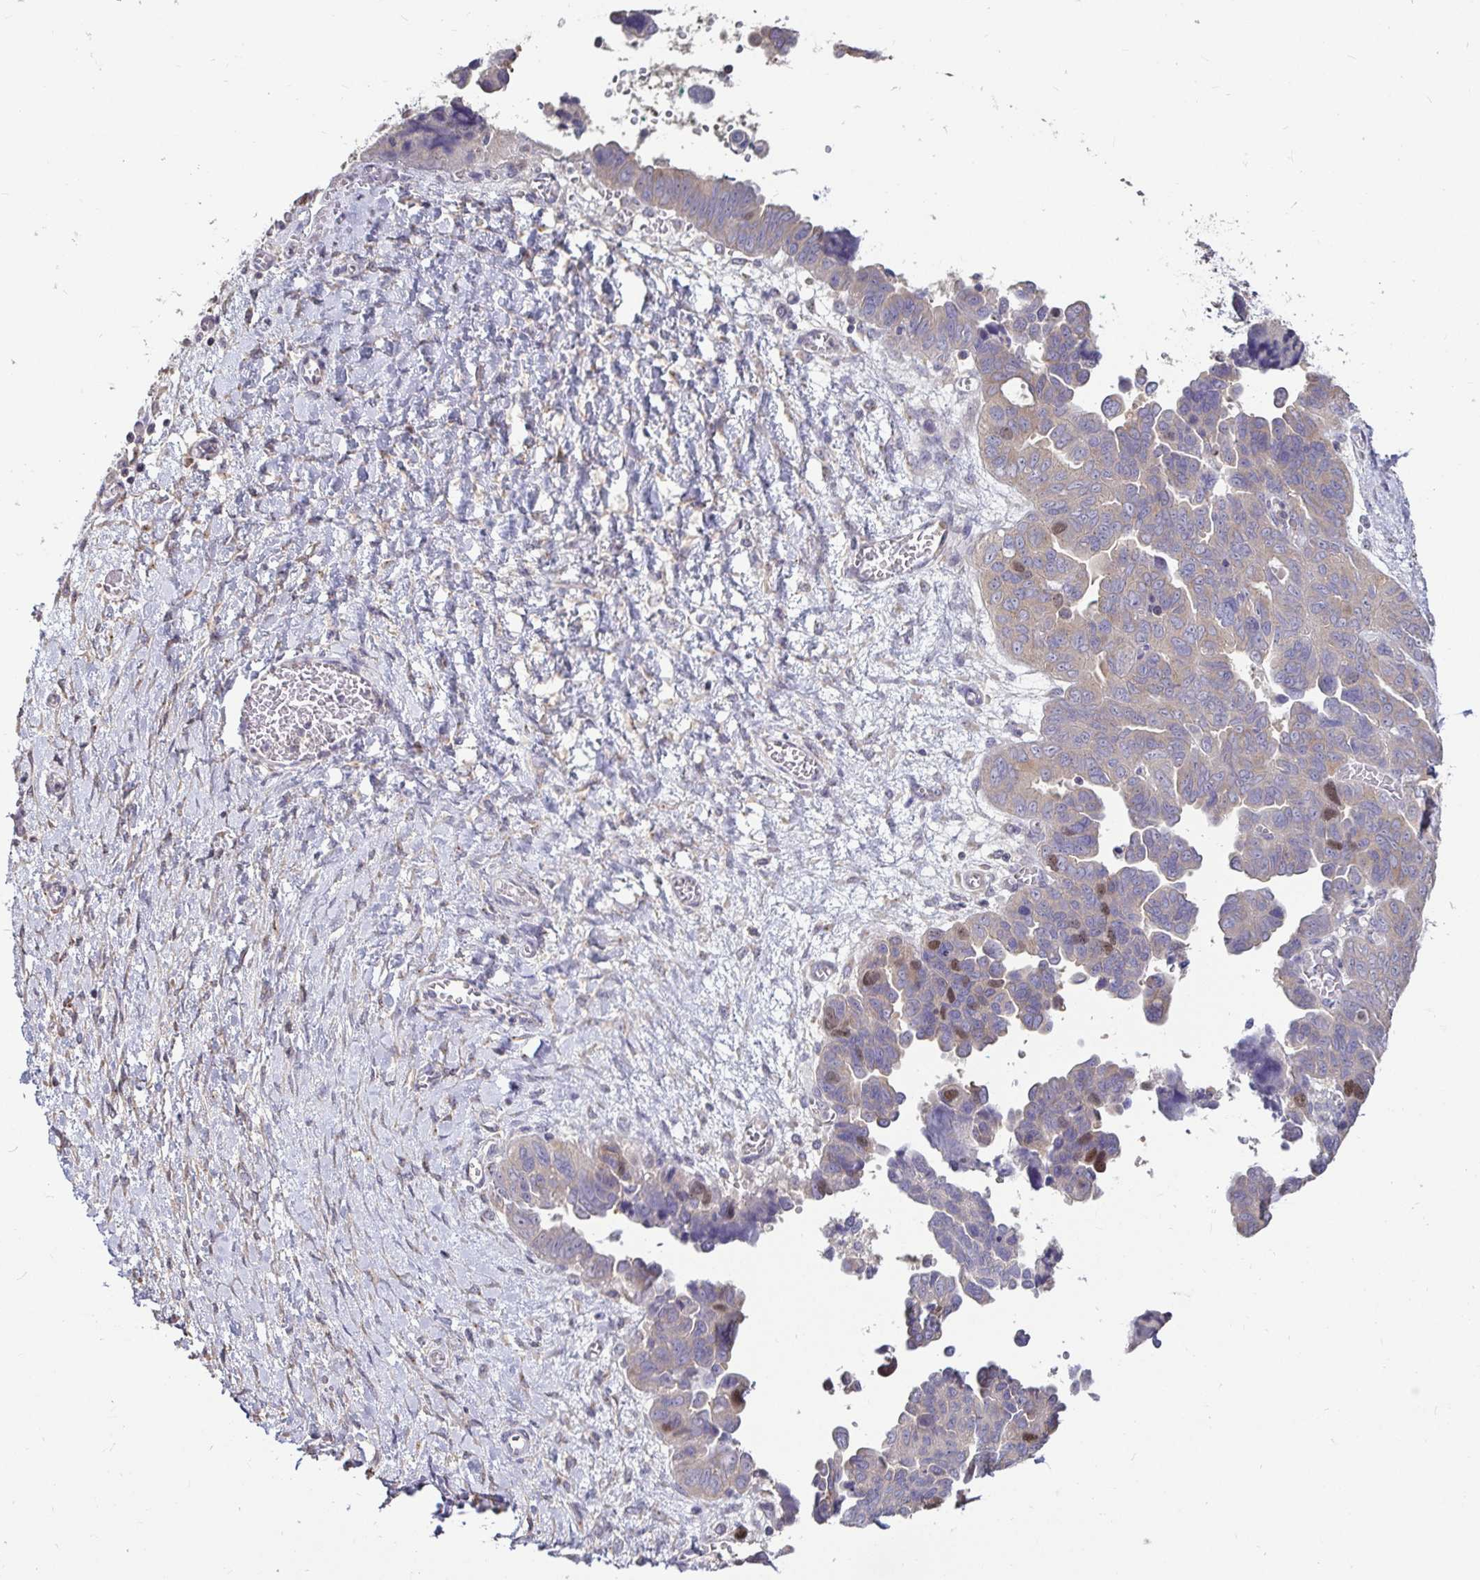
{"staining": {"intensity": "moderate", "quantity": "<25%", "location": "nuclear"}, "tissue": "ovarian cancer", "cell_type": "Tumor cells", "image_type": "cancer", "snomed": [{"axis": "morphology", "description": "Cystadenocarcinoma, serous, NOS"}, {"axis": "topography", "description": "Ovary"}], "caption": "There is low levels of moderate nuclear staining in tumor cells of ovarian cancer, as demonstrated by immunohistochemical staining (brown color).", "gene": "ANLN", "patient": {"sex": "female", "age": 64}}